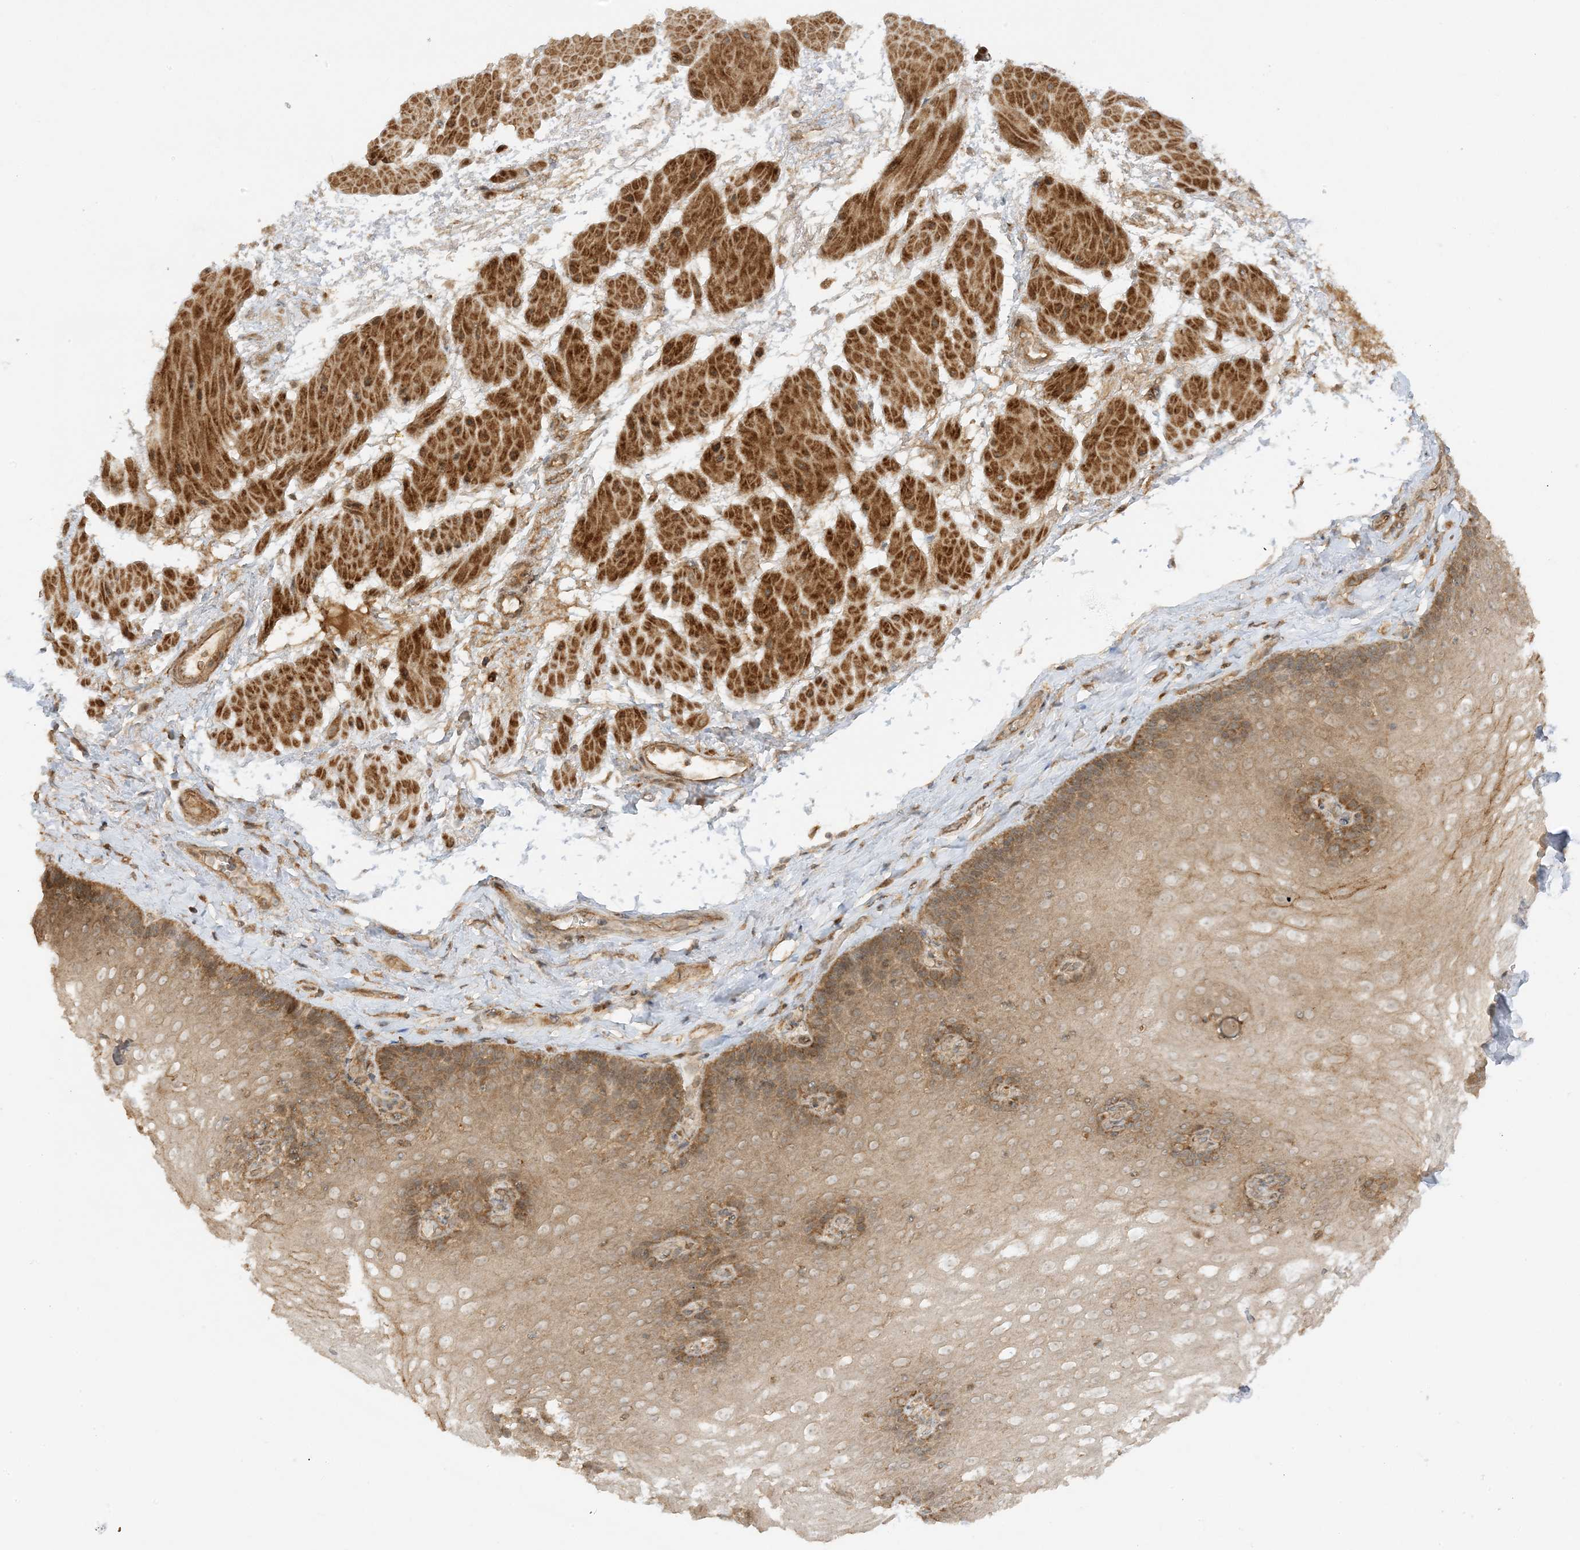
{"staining": {"intensity": "moderate", "quantity": "25%-75%", "location": "cytoplasmic/membranous"}, "tissue": "esophagus", "cell_type": "Squamous epithelial cells", "image_type": "normal", "snomed": [{"axis": "morphology", "description": "Normal tissue, NOS"}, {"axis": "topography", "description": "Esophagus"}], "caption": "Protein staining of unremarkable esophagus exhibits moderate cytoplasmic/membranous expression in approximately 25%-75% of squamous epithelial cells.", "gene": "XRN1", "patient": {"sex": "female", "age": 66}}